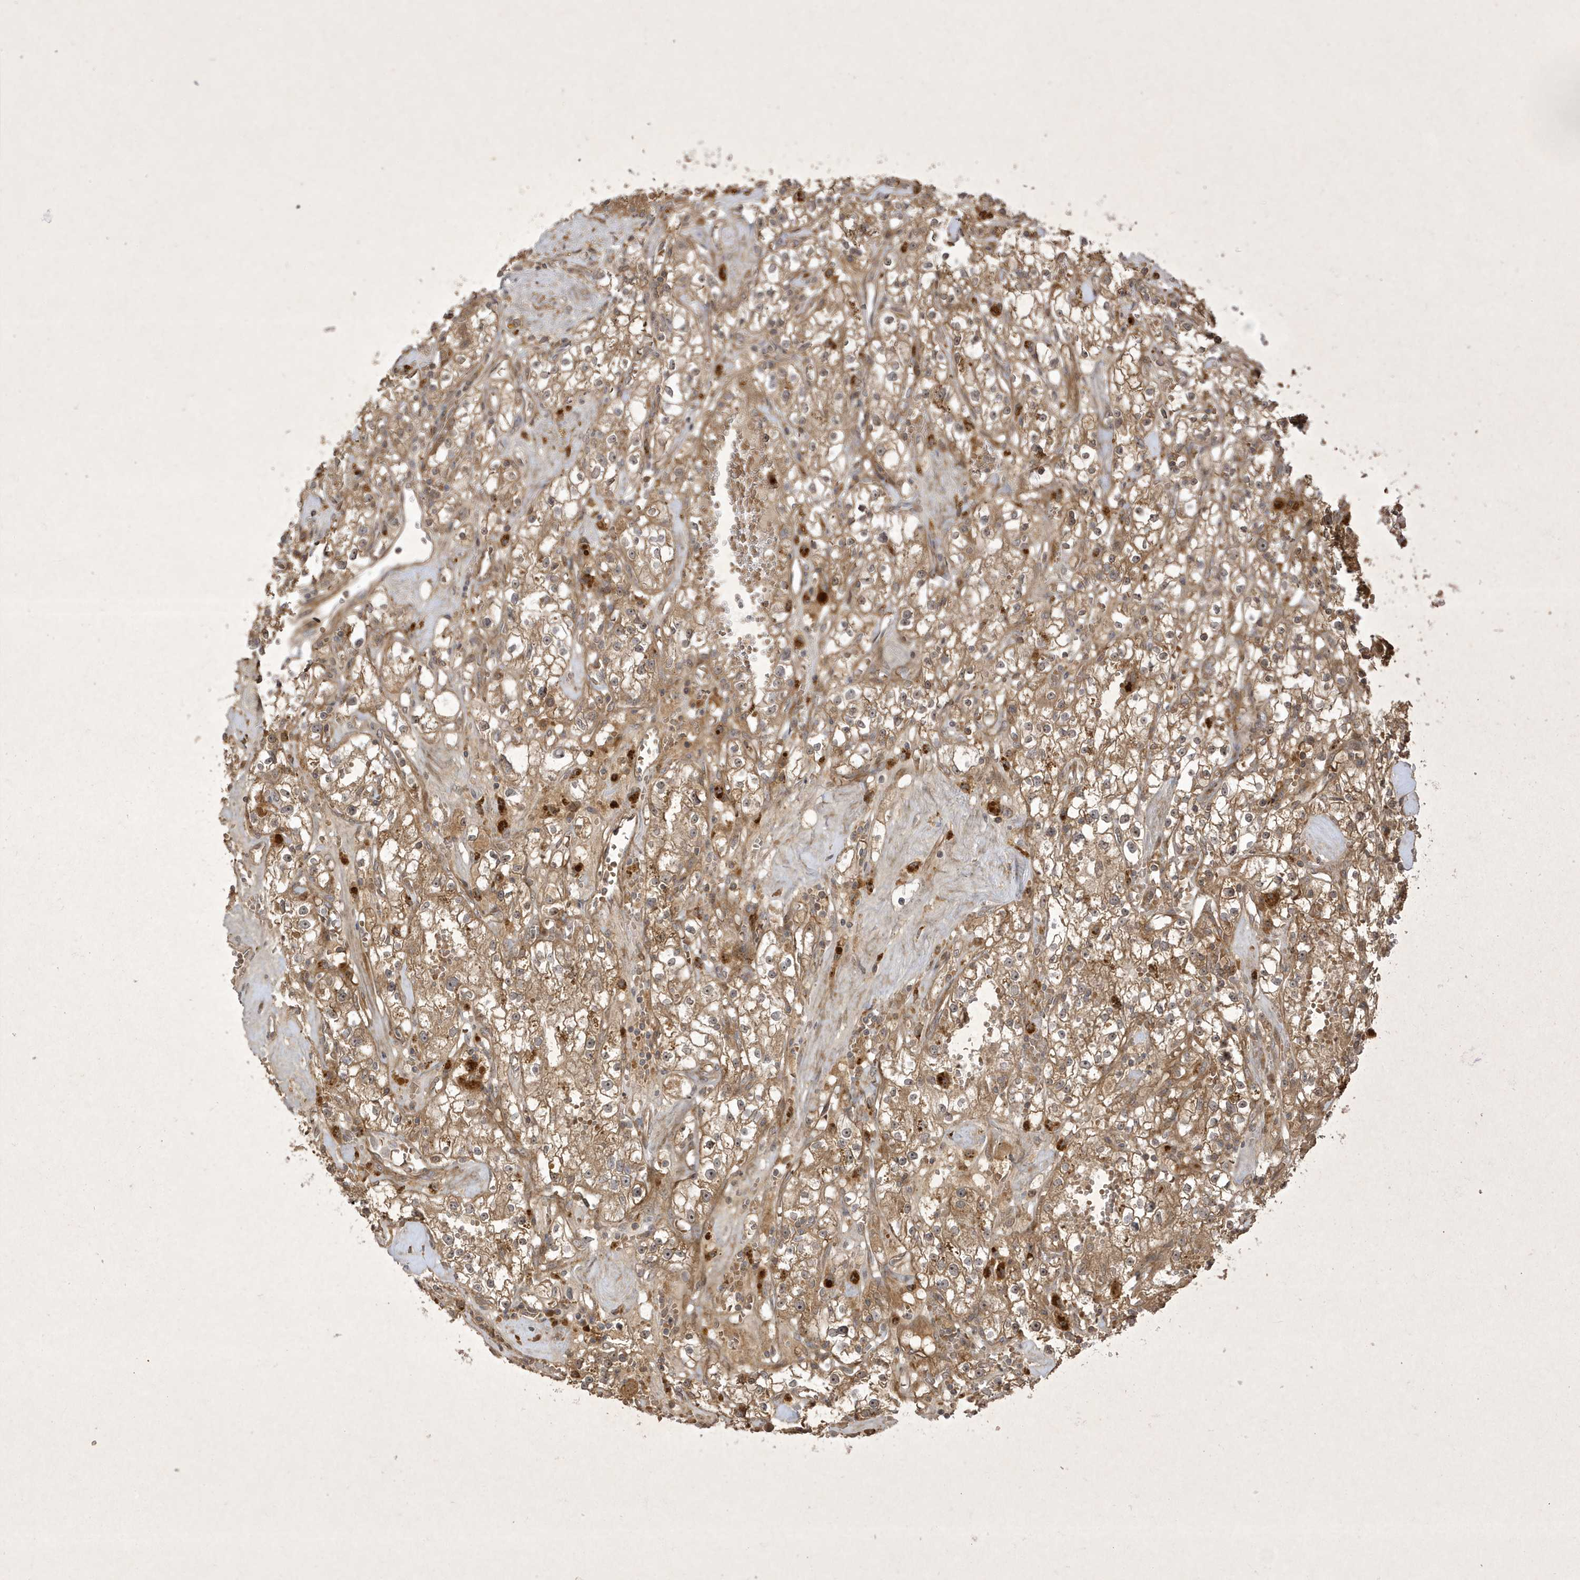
{"staining": {"intensity": "weak", "quantity": ">75%", "location": "cytoplasmic/membranous"}, "tissue": "renal cancer", "cell_type": "Tumor cells", "image_type": "cancer", "snomed": [{"axis": "morphology", "description": "Adenocarcinoma, NOS"}, {"axis": "topography", "description": "Kidney"}], "caption": "Protein expression by immunohistochemistry (IHC) demonstrates weak cytoplasmic/membranous staining in about >75% of tumor cells in adenocarcinoma (renal). (brown staining indicates protein expression, while blue staining denotes nuclei).", "gene": "FAM83C", "patient": {"sex": "male", "age": 56}}